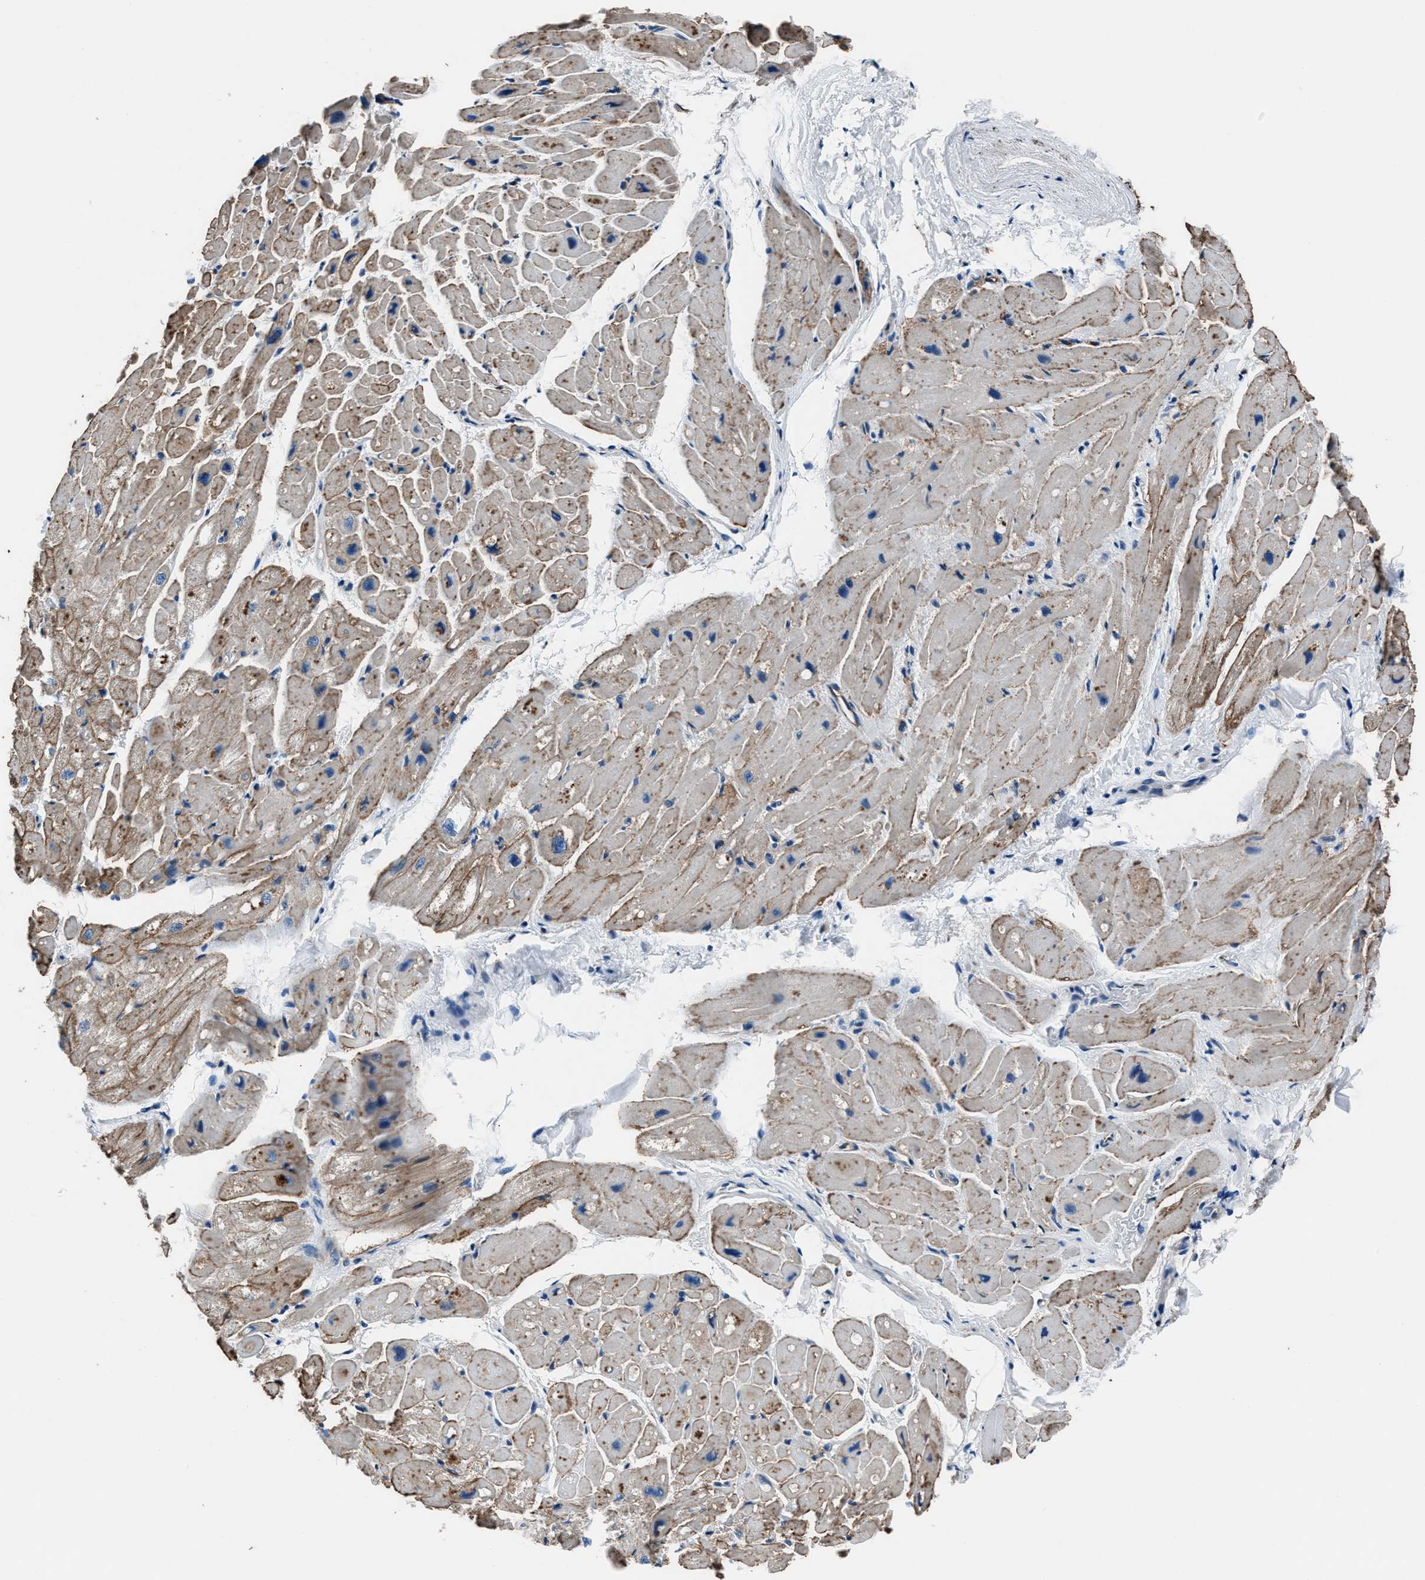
{"staining": {"intensity": "moderate", "quantity": ">75%", "location": "cytoplasmic/membranous"}, "tissue": "heart muscle", "cell_type": "Cardiomyocytes", "image_type": "normal", "snomed": [{"axis": "morphology", "description": "Normal tissue, NOS"}, {"axis": "topography", "description": "Heart"}], "caption": "Immunohistochemical staining of unremarkable heart muscle exhibits medium levels of moderate cytoplasmic/membranous expression in about >75% of cardiomyocytes. (DAB IHC with brightfield microscopy, high magnification).", "gene": "PRTFDC1", "patient": {"sex": "male", "age": 49}}